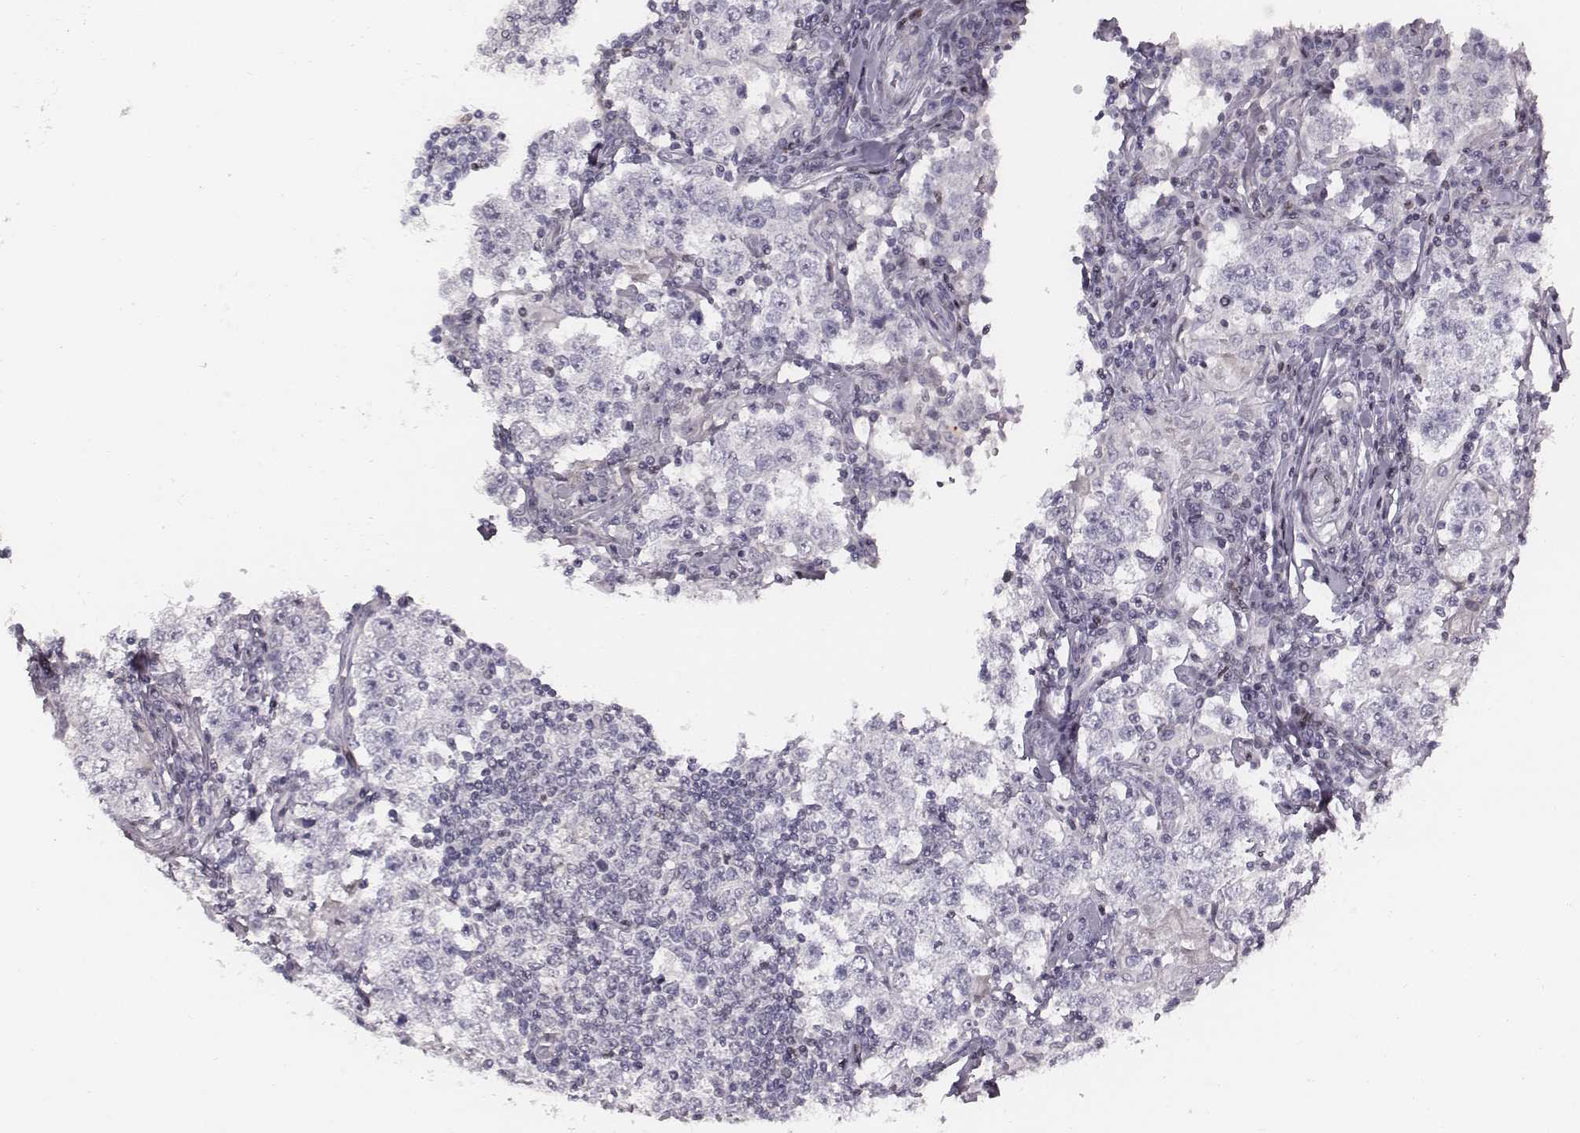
{"staining": {"intensity": "negative", "quantity": "none", "location": "none"}, "tissue": "testis cancer", "cell_type": "Tumor cells", "image_type": "cancer", "snomed": [{"axis": "morphology", "description": "Seminoma, NOS"}, {"axis": "morphology", "description": "Carcinoma, Embryonal, NOS"}, {"axis": "topography", "description": "Testis"}], "caption": "Tumor cells show no significant protein staining in testis cancer. (DAB immunohistochemistry, high magnification).", "gene": "NDC1", "patient": {"sex": "male", "age": 41}}